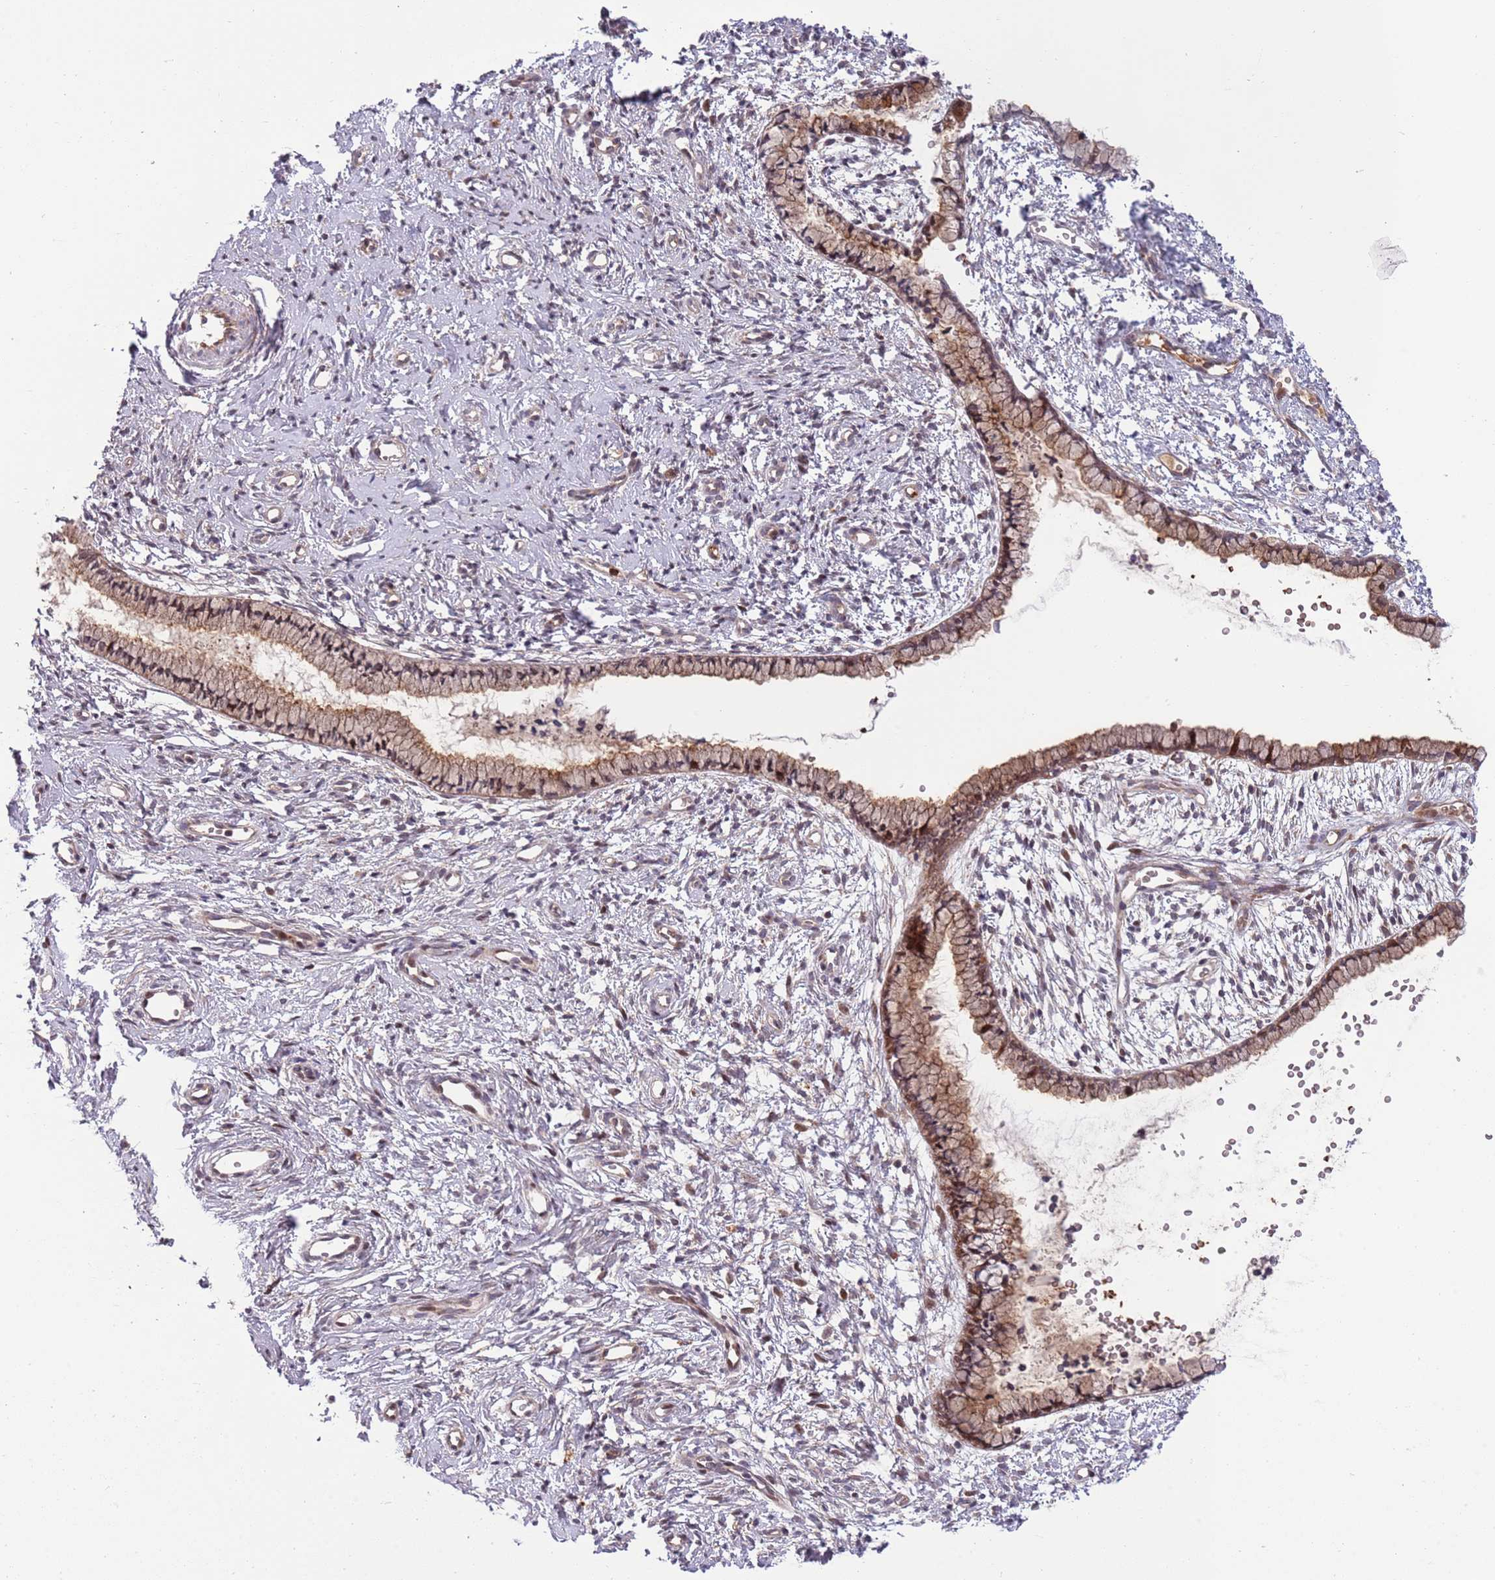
{"staining": {"intensity": "moderate", "quantity": ">75%", "location": "cytoplasmic/membranous"}, "tissue": "cervix", "cell_type": "Glandular cells", "image_type": "normal", "snomed": [{"axis": "morphology", "description": "Normal tissue, NOS"}, {"axis": "topography", "description": "Cervix"}], "caption": "Immunohistochemistry of unremarkable cervix reveals medium levels of moderate cytoplasmic/membranous staining in approximately >75% of glandular cells.", "gene": "NT5DC4", "patient": {"sex": "female", "age": 57}}